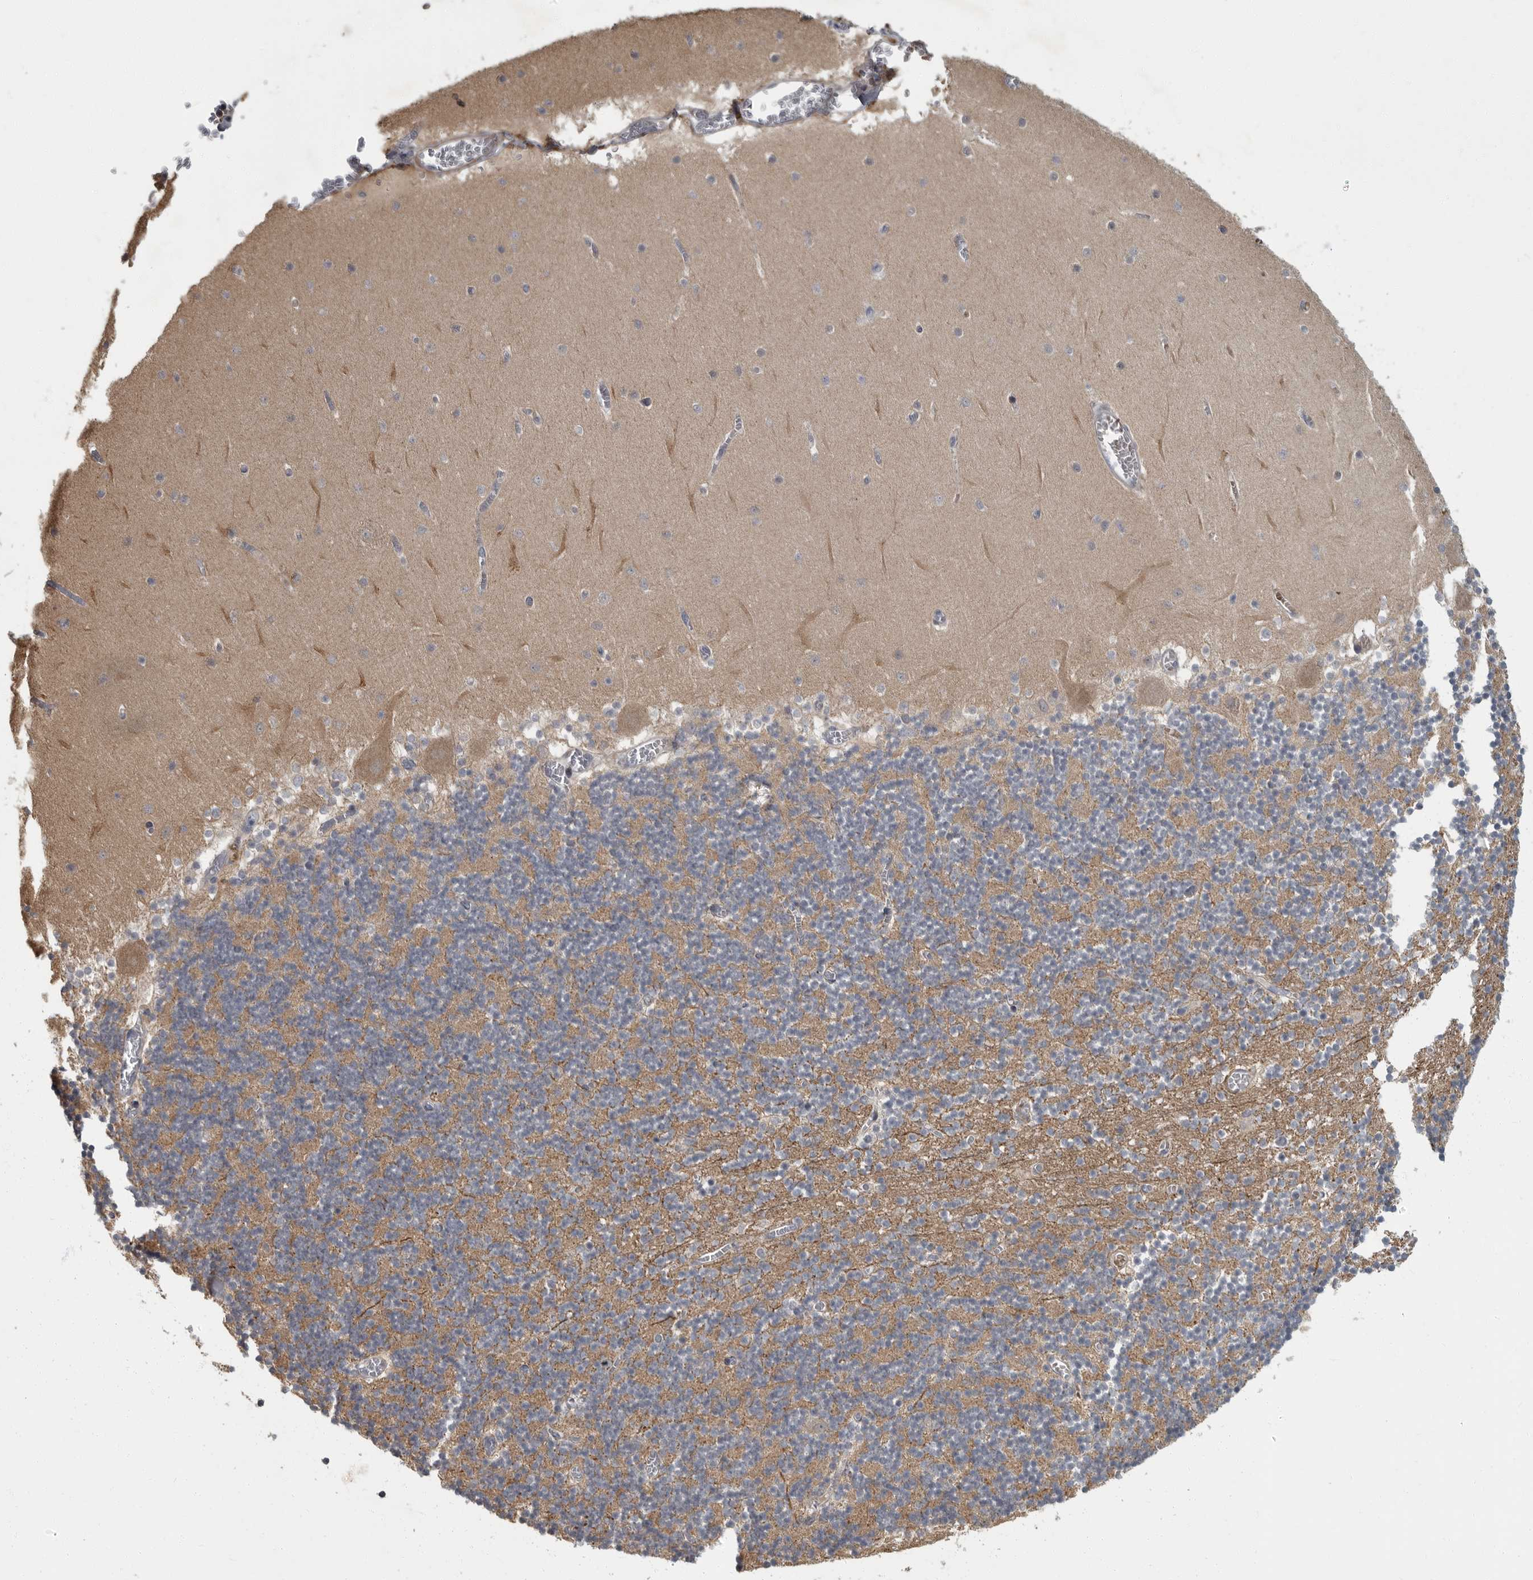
{"staining": {"intensity": "negative", "quantity": "none", "location": "none"}, "tissue": "cerebellum", "cell_type": "Cells in granular layer", "image_type": "normal", "snomed": [{"axis": "morphology", "description": "Normal tissue, NOS"}, {"axis": "topography", "description": "Cerebellum"}], "caption": "DAB (3,3'-diaminobenzidine) immunohistochemical staining of benign human cerebellum demonstrates no significant expression in cells in granular layer. (Brightfield microscopy of DAB IHC at high magnification).", "gene": "PDE7A", "patient": {"sex": "female", "age": 28}}